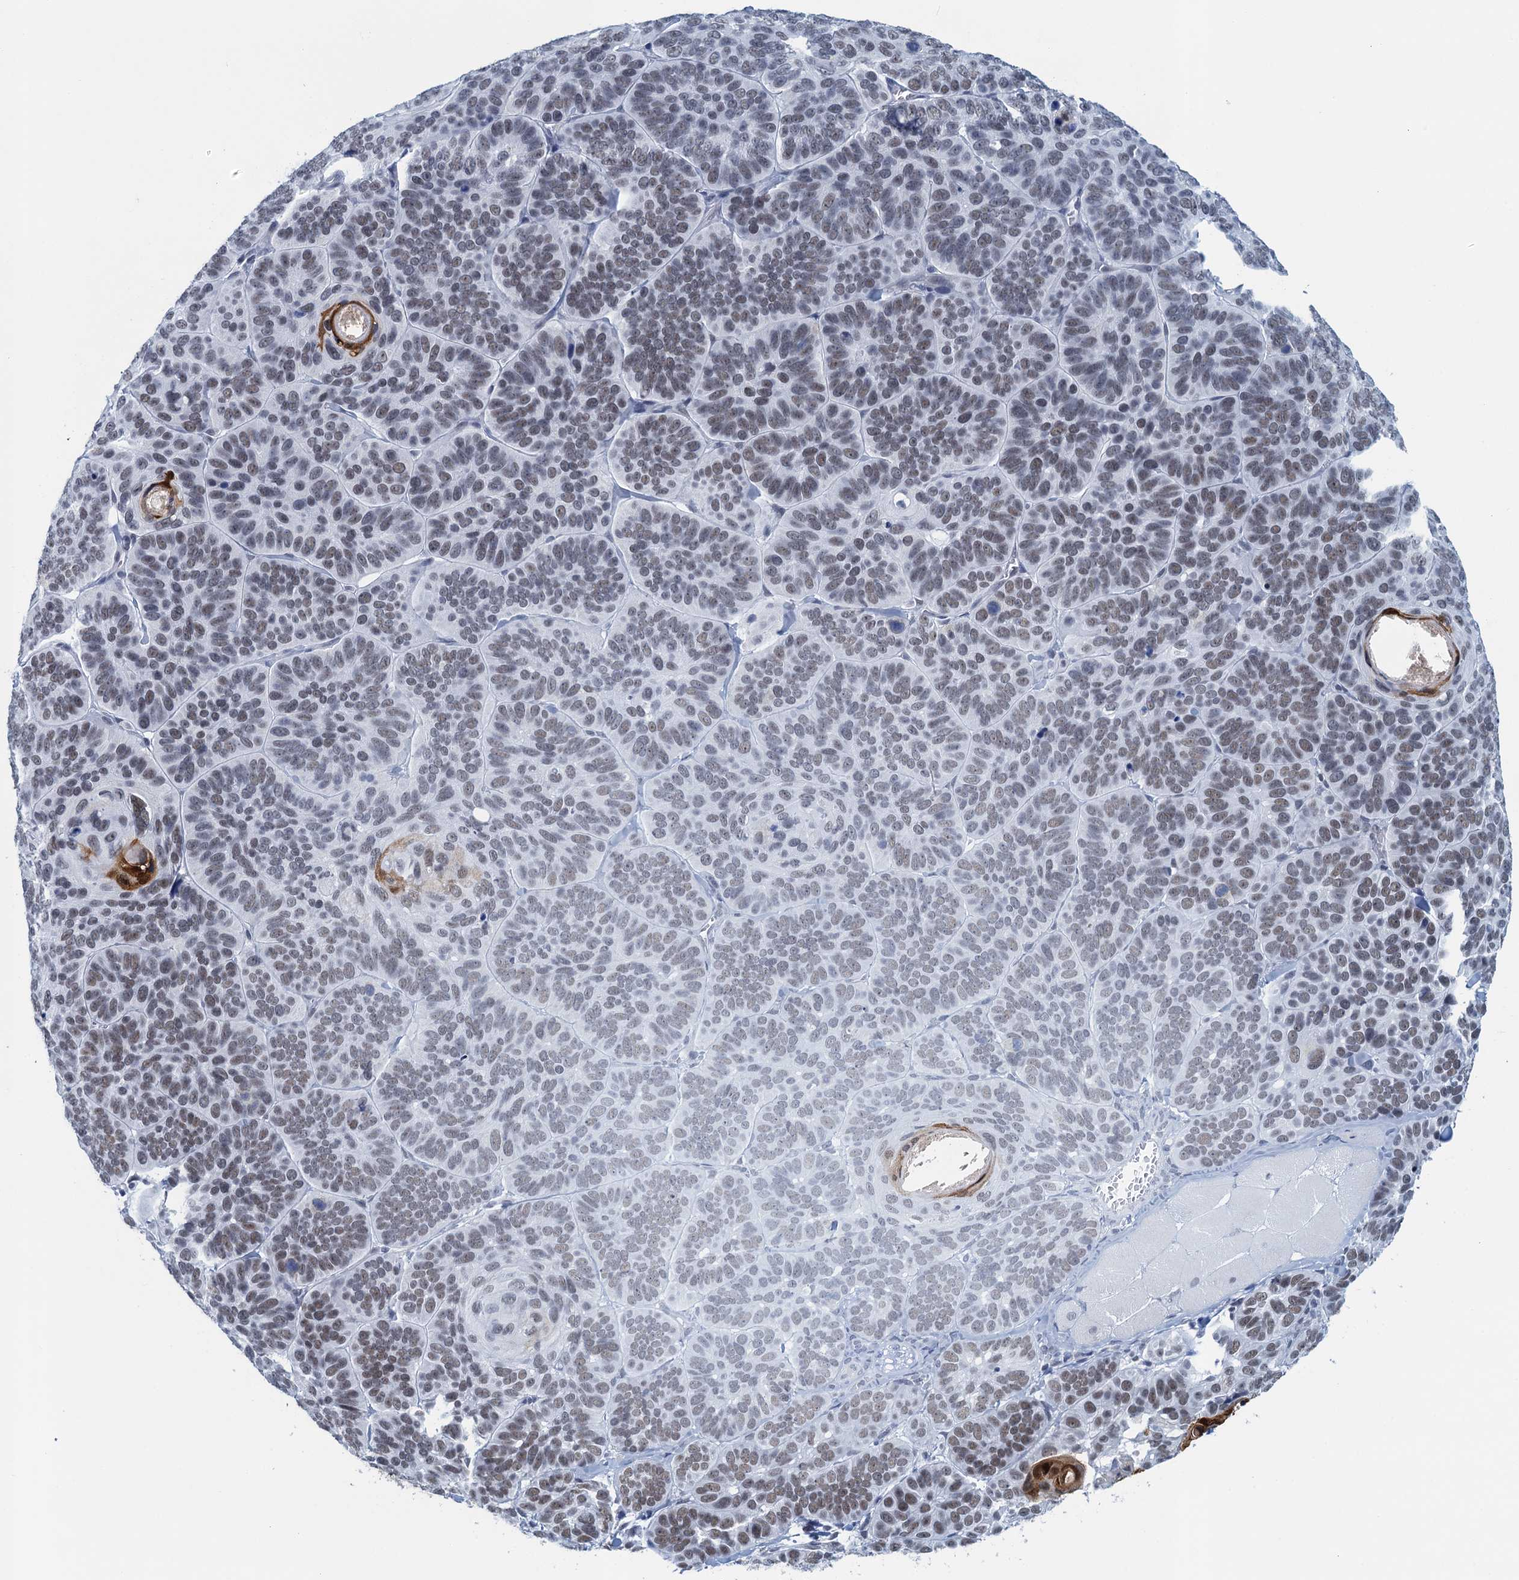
{"staining": {"intensity": "weak", "quantity": "25%-75%", "location": "nuclear"}, "tissue": "skin cancer", "cell_type": "Tumor cells", "image_type": "cancer", "snomed": [{"axis": "morphology", "description": "Basal cell carcinoma"}, {"axis": "topography", "description": "Skin"}], "caption": "The histopathology image exhibits a brown stain indicating the presence of a protein in the nuclear of tumor cells in skin basal cell carcinoma.", "gene": "EPS8L1", "patient": {"sex": "male", "age": 62}}